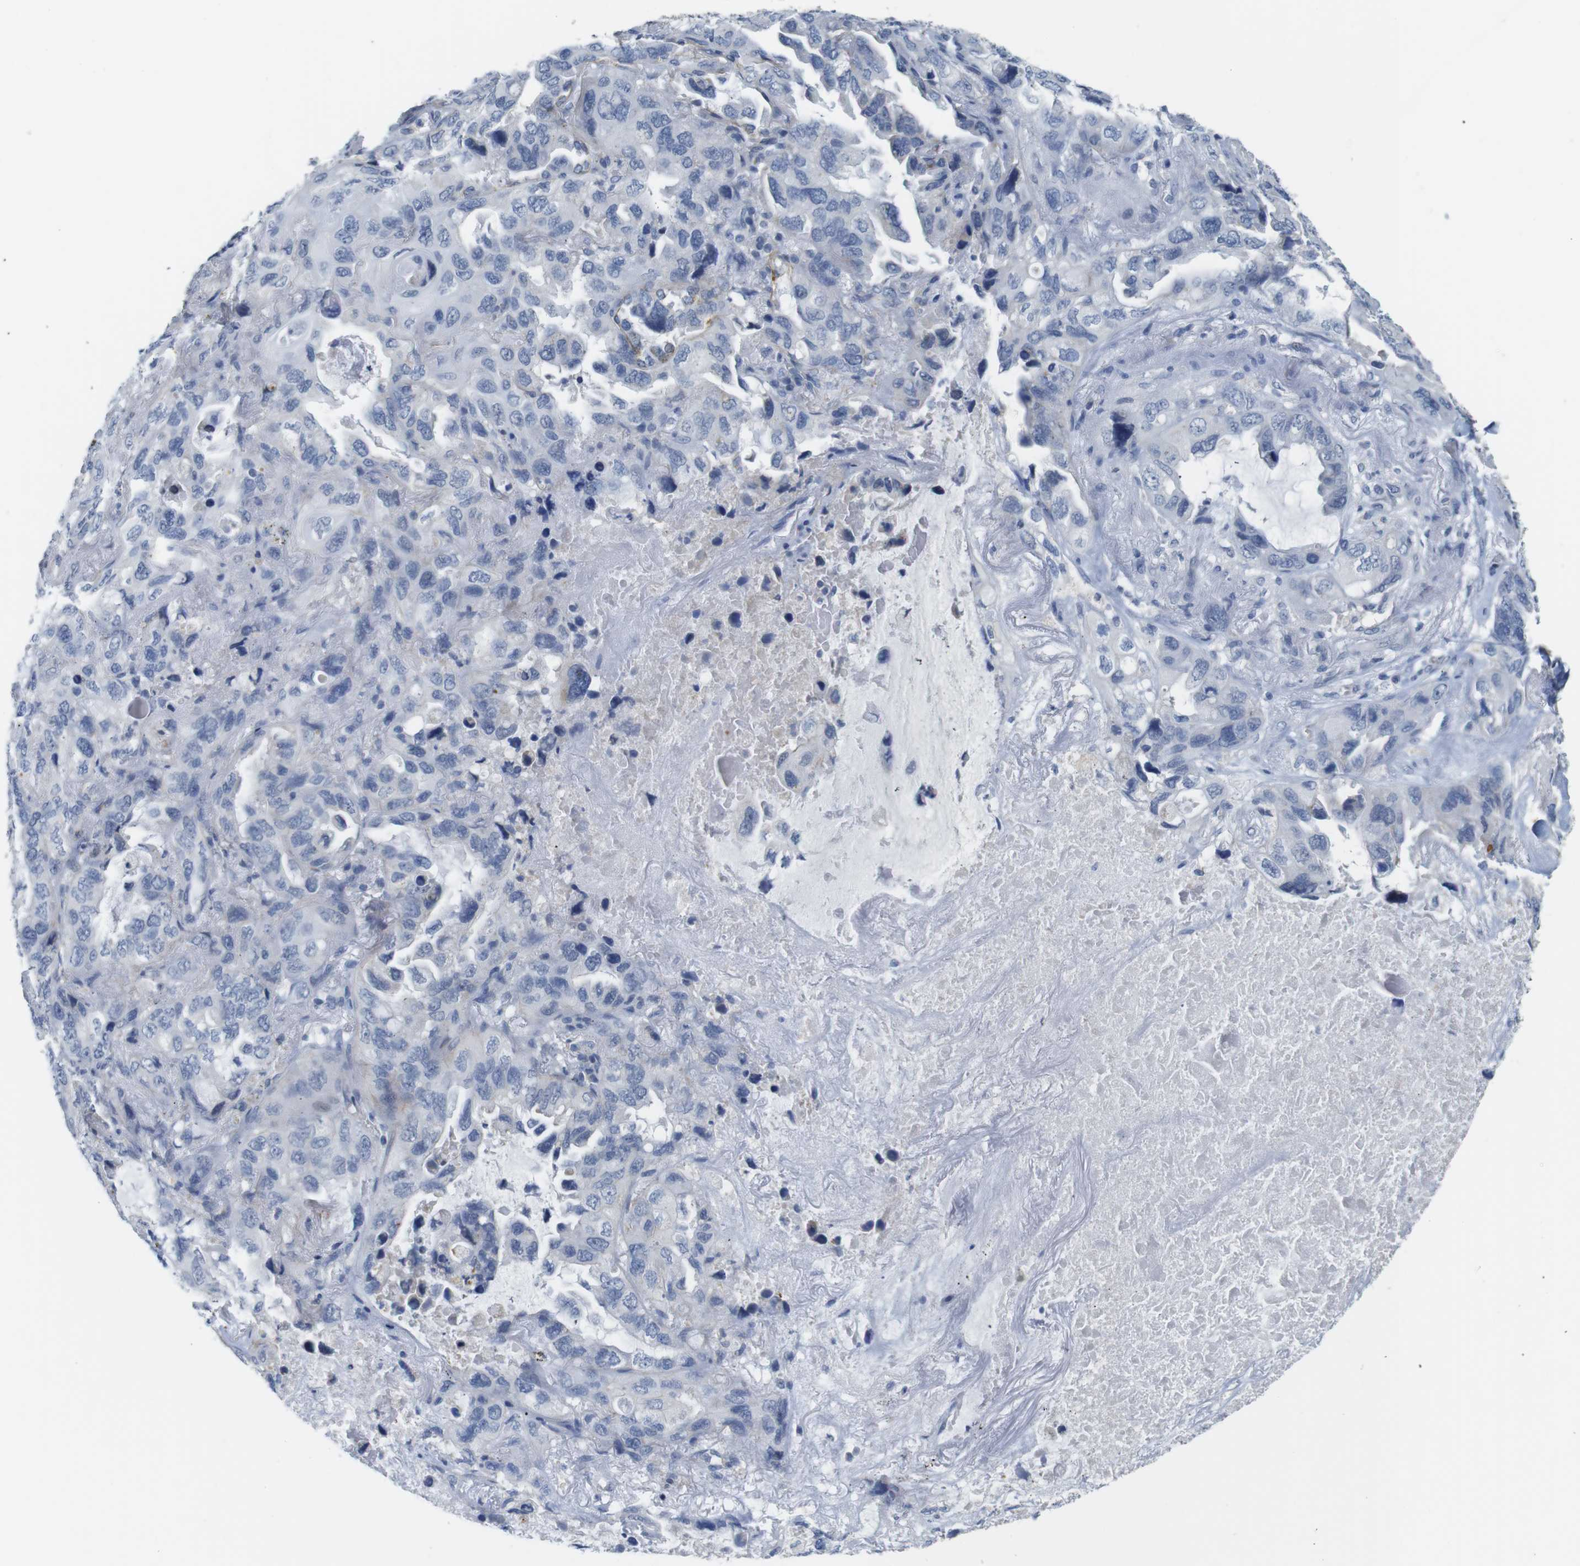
{"staining": {"intensity": "negative", "quantity": "none", "location": "none"}, "tissue": "lung cancer", "cell_type": "Tumor cells", "image_type": "cancer", "snomed": [{"axis": "morphology", "description": "Squamous cell carcinoma, NOS"}, {"axis": "topography", "description": "Lung"}], "caption": "DAB immunohistochemical staining of lung squamous cell carcinoma shows no significant expression in tumor cells. The staining is performed using DAB brown chromogen with nuclei counter-stained in using hematoxylin.", "gene": "OTOF", "patient": {"sex": "female", "age": 73}}